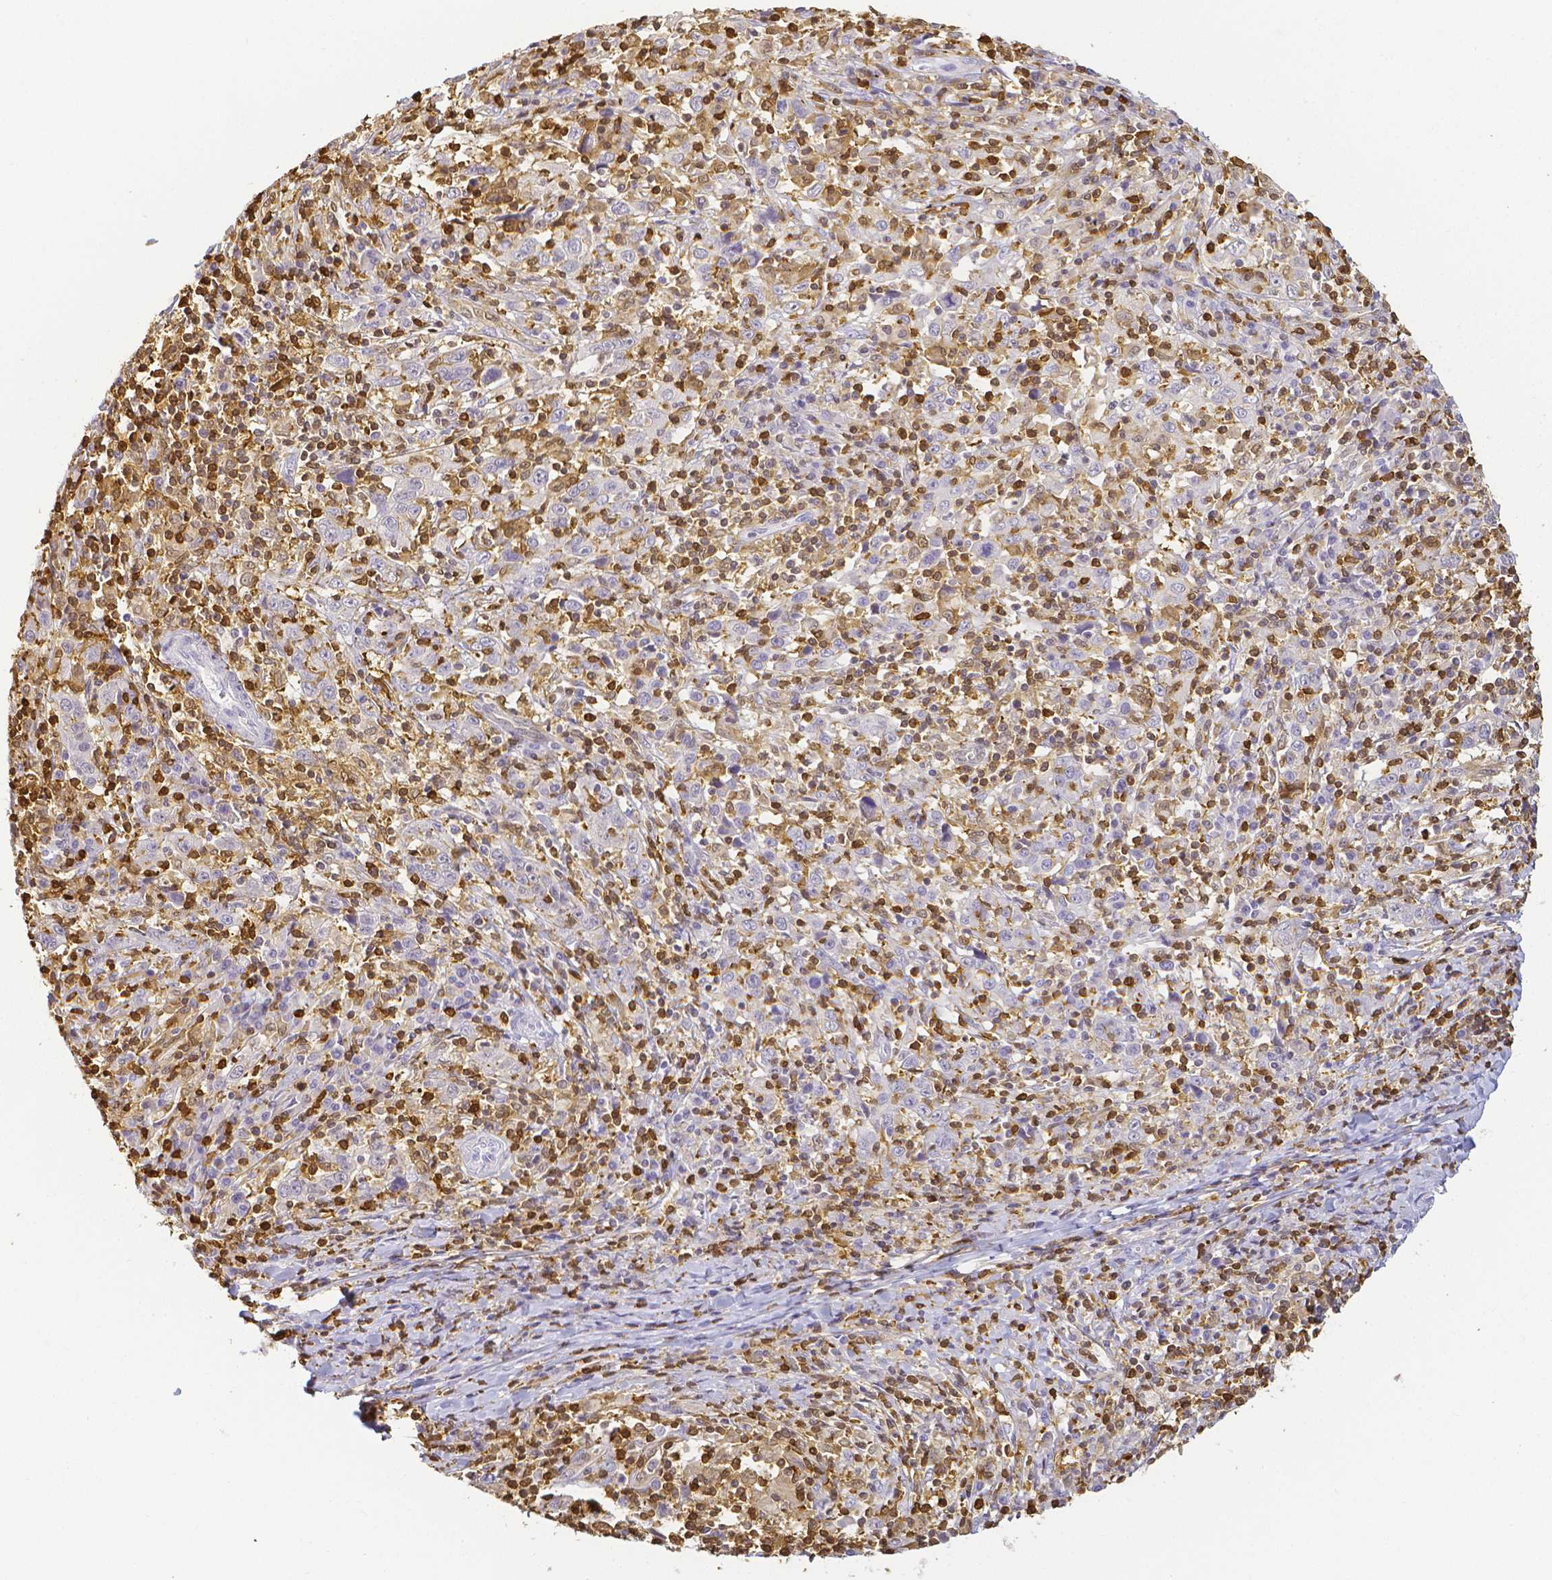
{"staining": {"intensity": "negative", "quantity": "none", "location": "none"}, "tissue": "cervical cancer", "cell_type": "Tumor cells", "image_type": "cancer", "snomed": [{"axis": "morphology", "description": "Squamous cell carcinoma, NOS"}, {"axis": "topography", "description": "Cervix"}], "caption": "This histopathology image is of cervical cancer (squamous cell carcinoma) stained with immunohistochemistry (IHC) to label a protein in brown with the nuclei are counter-stained blue. There is no staining in tumor cells. (DAB immunohistochemistry (IHC) with hematoxylin counter stain).", "gene": "COTL1", "patient": {"sex": "female", "age": 46}}